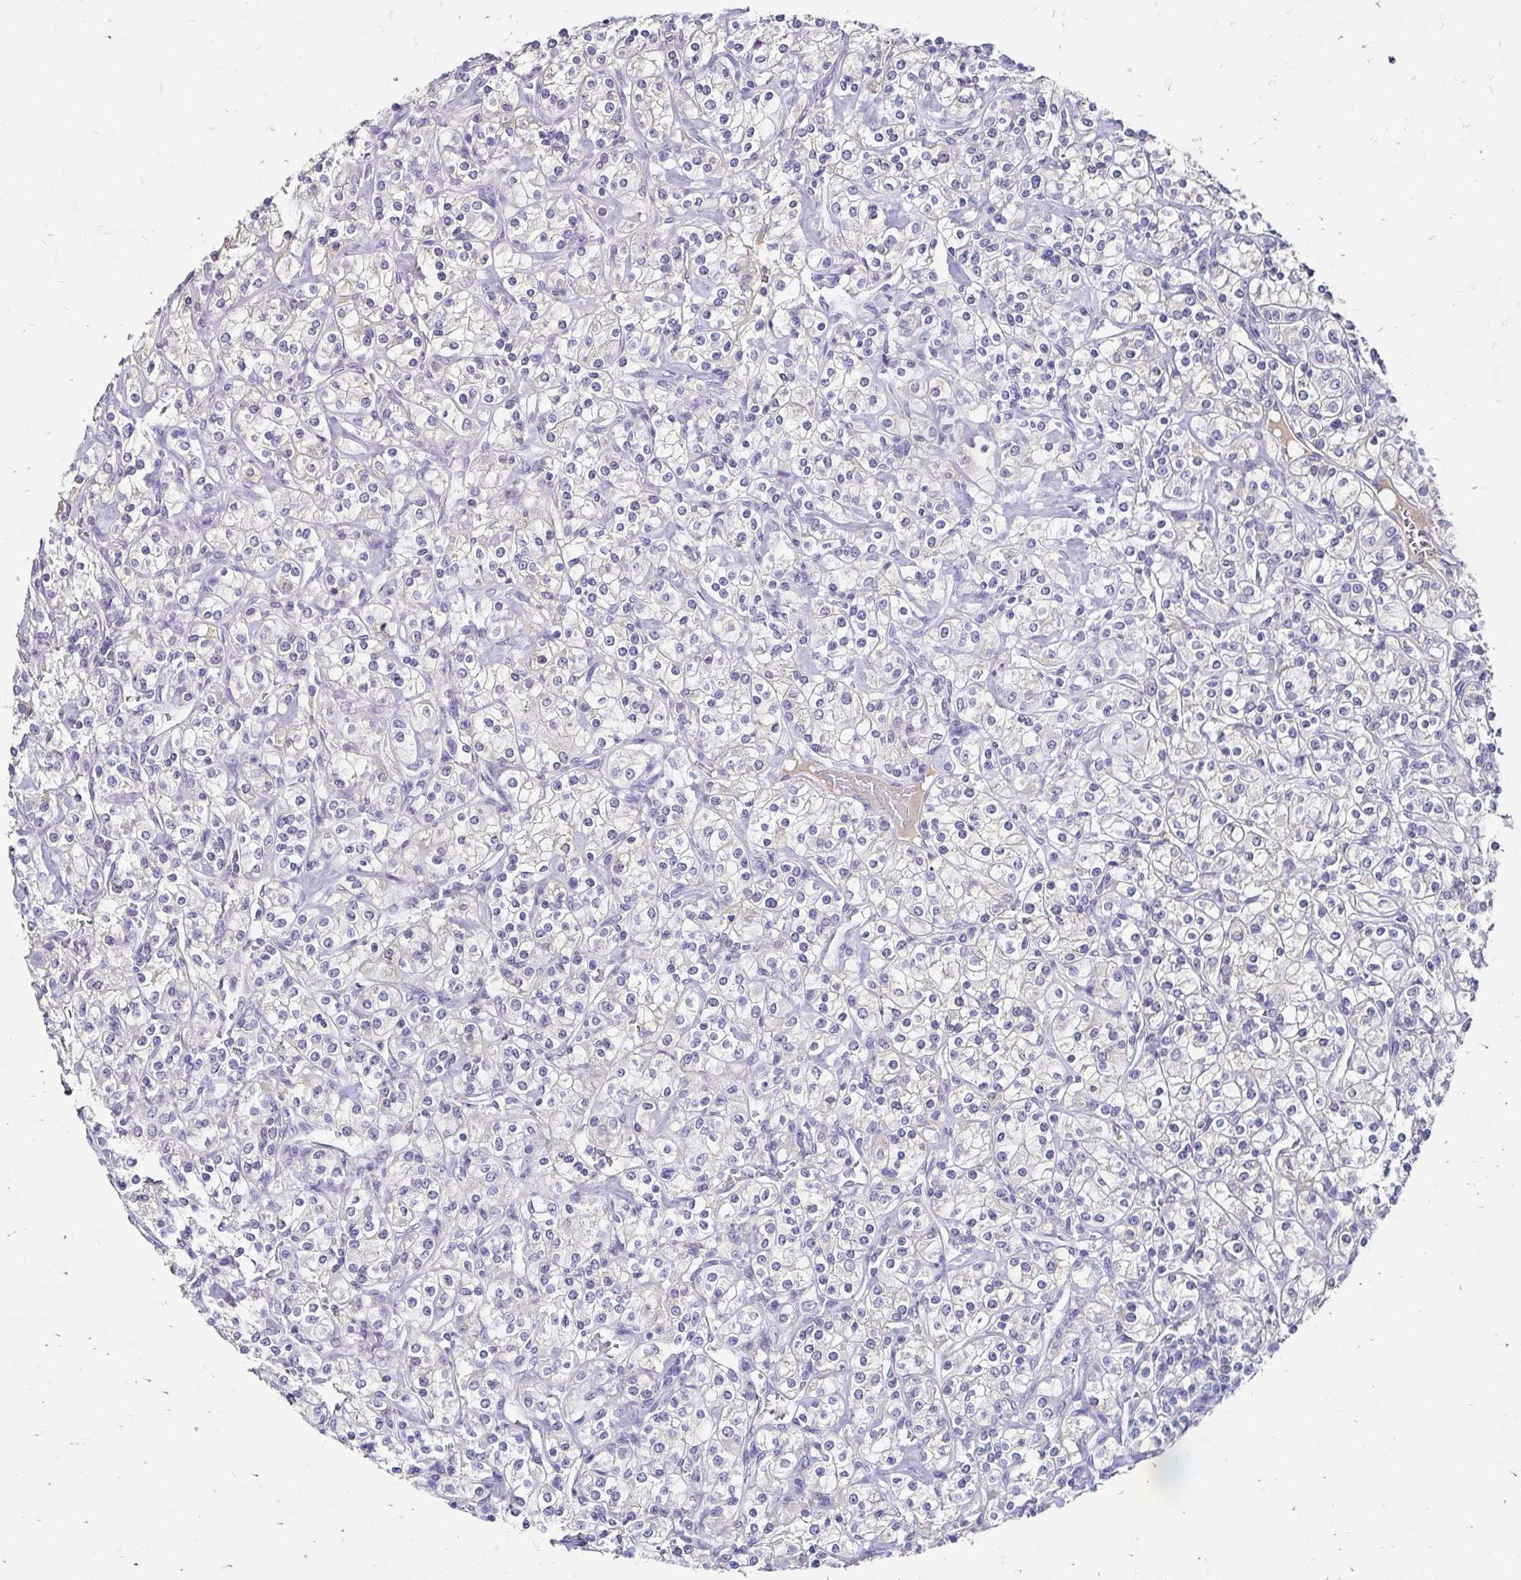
{"staining": {"intensity": "negative", "quantity": "none", "location": "none"}, "tissue": "renal cancer", "cell_type": "Tumor cells", "image_type": "cancer", "snomed": [{"axis": "morphology", "description": "Adenocarcinoma, NOS"}, {"axis": "topography", "description": "Kidney"}], "caption": "IHC micrograph of human renal cancer stained for a protein (brown), which displays no staining in tumor cells. (DAB IHC, high magnification).", "gene": "SCG3", "patient": {"sex": "male", "age": 77}}